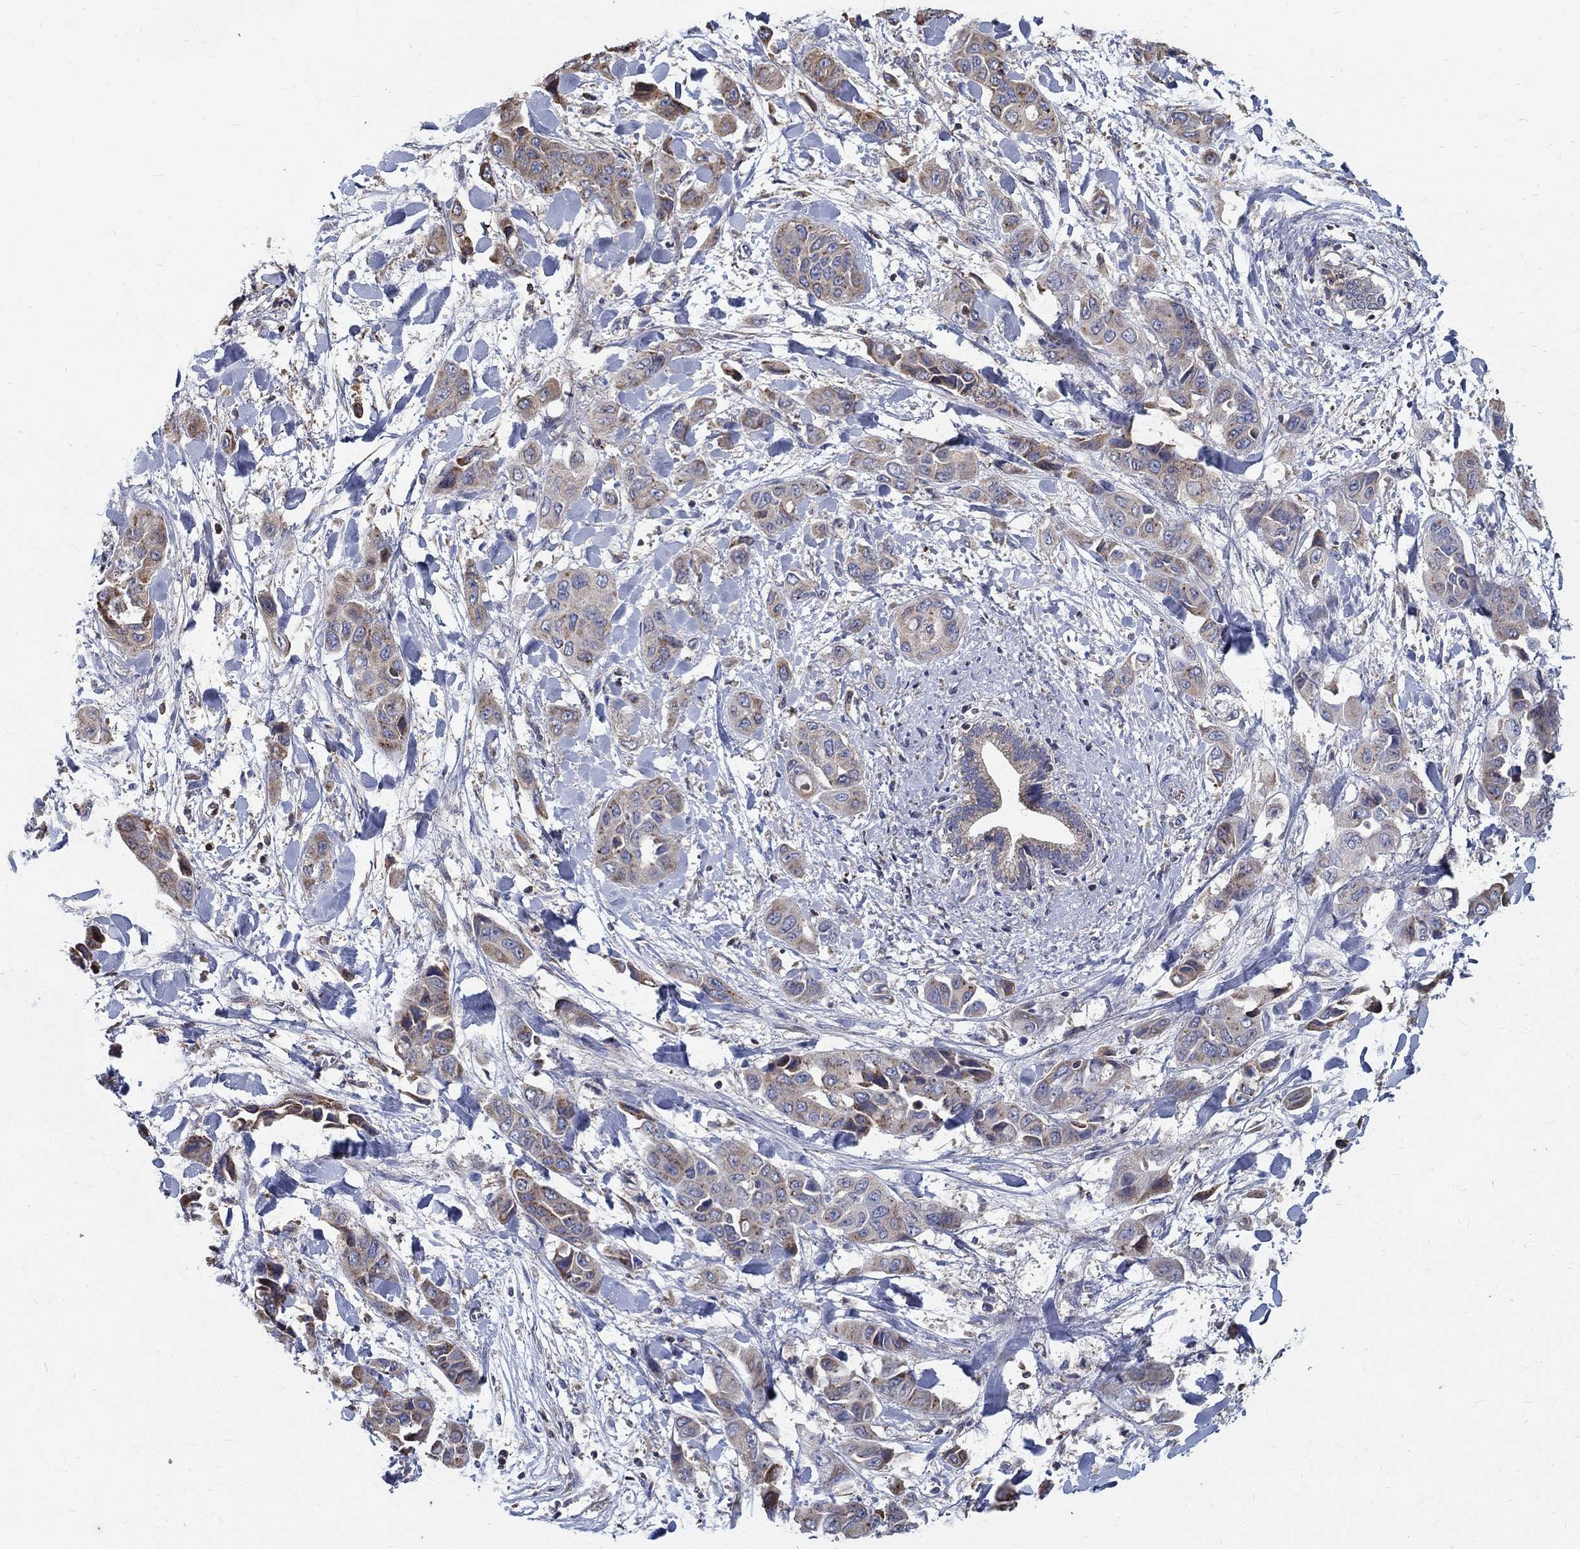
{"staining": {"intensity": "weak", "quantity": "25%-75%", "location": "cytoplasmic/membranous"}, "tissue": "liver cancer", "cell_type": "Tumor cells", "image_type": "cancer", "snomed": [{"axis": "morphology", "description": "Cholangiocarcinoma"}, {"axis": "topography", "description": "Liver"}], "caption": "Immunohistochemical staining of human liver cancer reveals low levels of weak cytoplasmic/membranous protein expression in approximately 25%-75% of tumor cells. Ihc stains the protein of interest in brown and the nuclei are stained blue.", "gene": "AGAP2", "patient": {"sex": "female", "age": 52}}